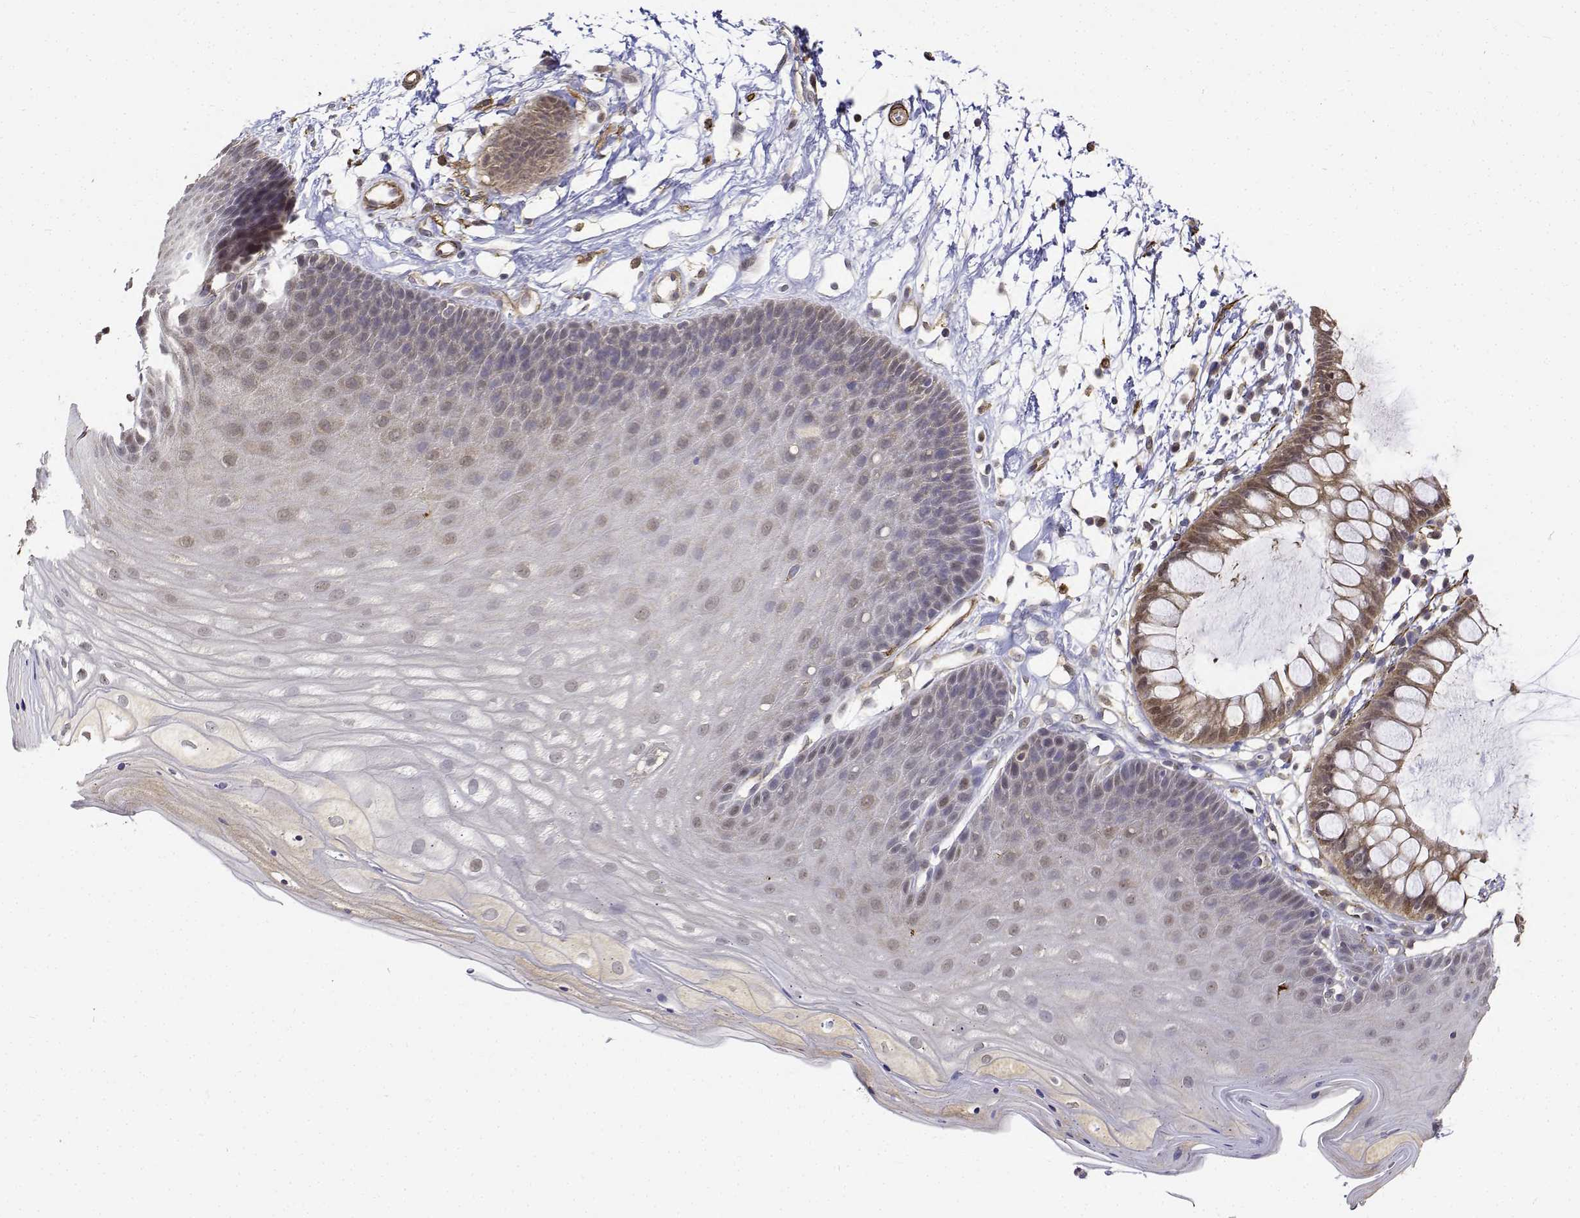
{"staining": {"intensity": "weak", "quantity": "25%-75%", "location": "cytoplasmic/membranous,nuclear"}, "tissue": "skin", "cell_type": "Epidermal cells", "image_type": "normal", "snomed": [{"axis": "morphology", "description": "Normal tissue, NOS"}, {"axis": "topography", "description": "Anal"}], "caption": "Immunohistochemistry (IHC) of benign skin demonstrates low levels of weak cytoplasmic/membranous,nuclear expression in approximately 25%-75% of epidermal cells.", "gene": "PCID2", "patient": {"sex": "male", "age": 53}}